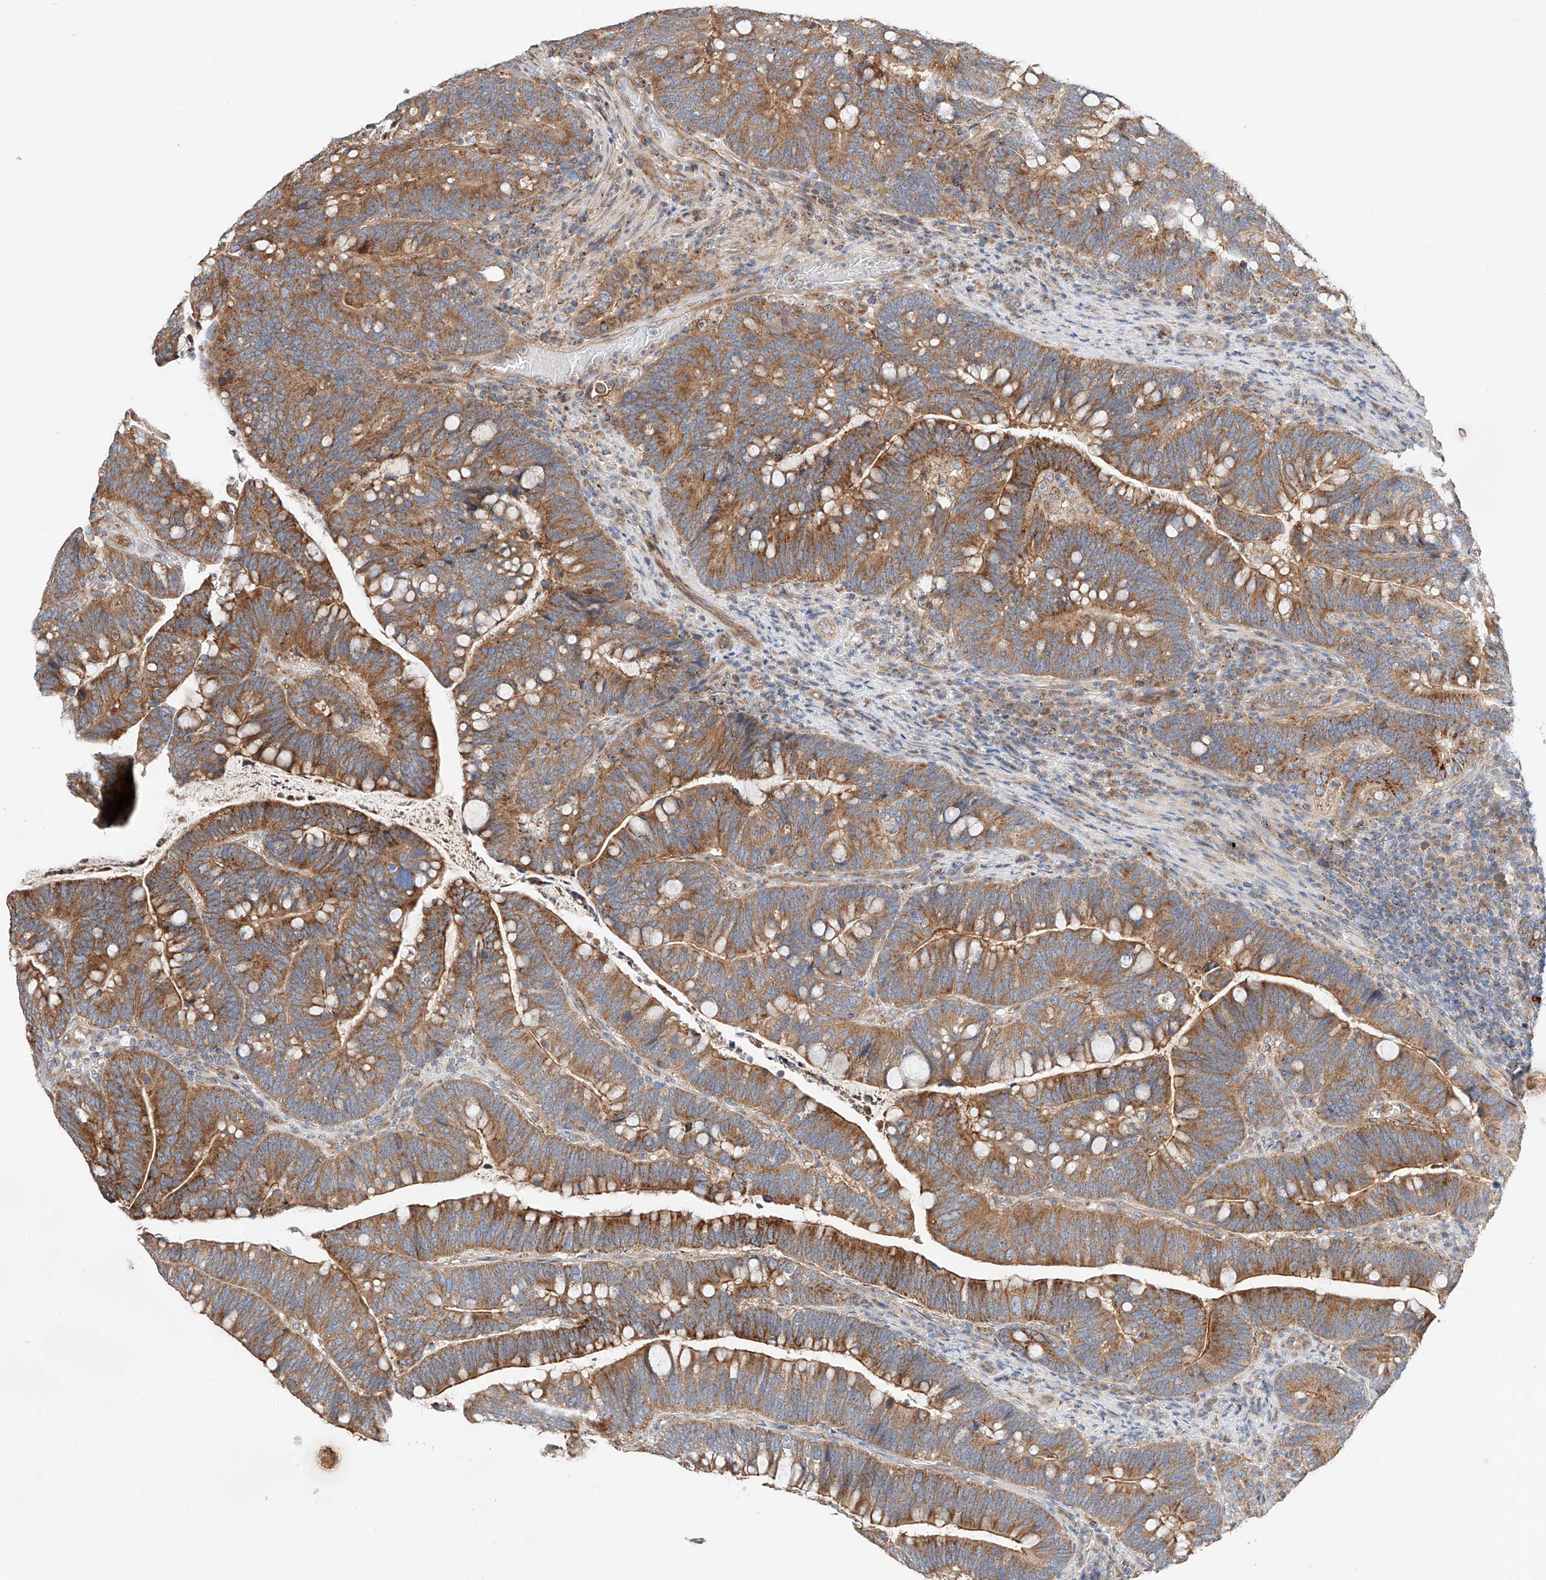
{"staining": {"intensity": "strong", "quantity": ">75%", "location": "cytoplasmic/membranous"}, "tissue": "colorectal cancer", "cell_type": "Tumor cells", "image_type": "cancer", "snomed": [{"axis": "morphology", "description": "Adenocarcinoma, NOS"}, {"axis": "topography", "description": "Colon"}], "caption": "Strong cytoplasmic/membranous protein staining is seen in approximately >75% of tumor cells in adenocarcinoma (colorectal).", "gene": "RUSC1", "patient": {"sex": "female", "age": 66}}